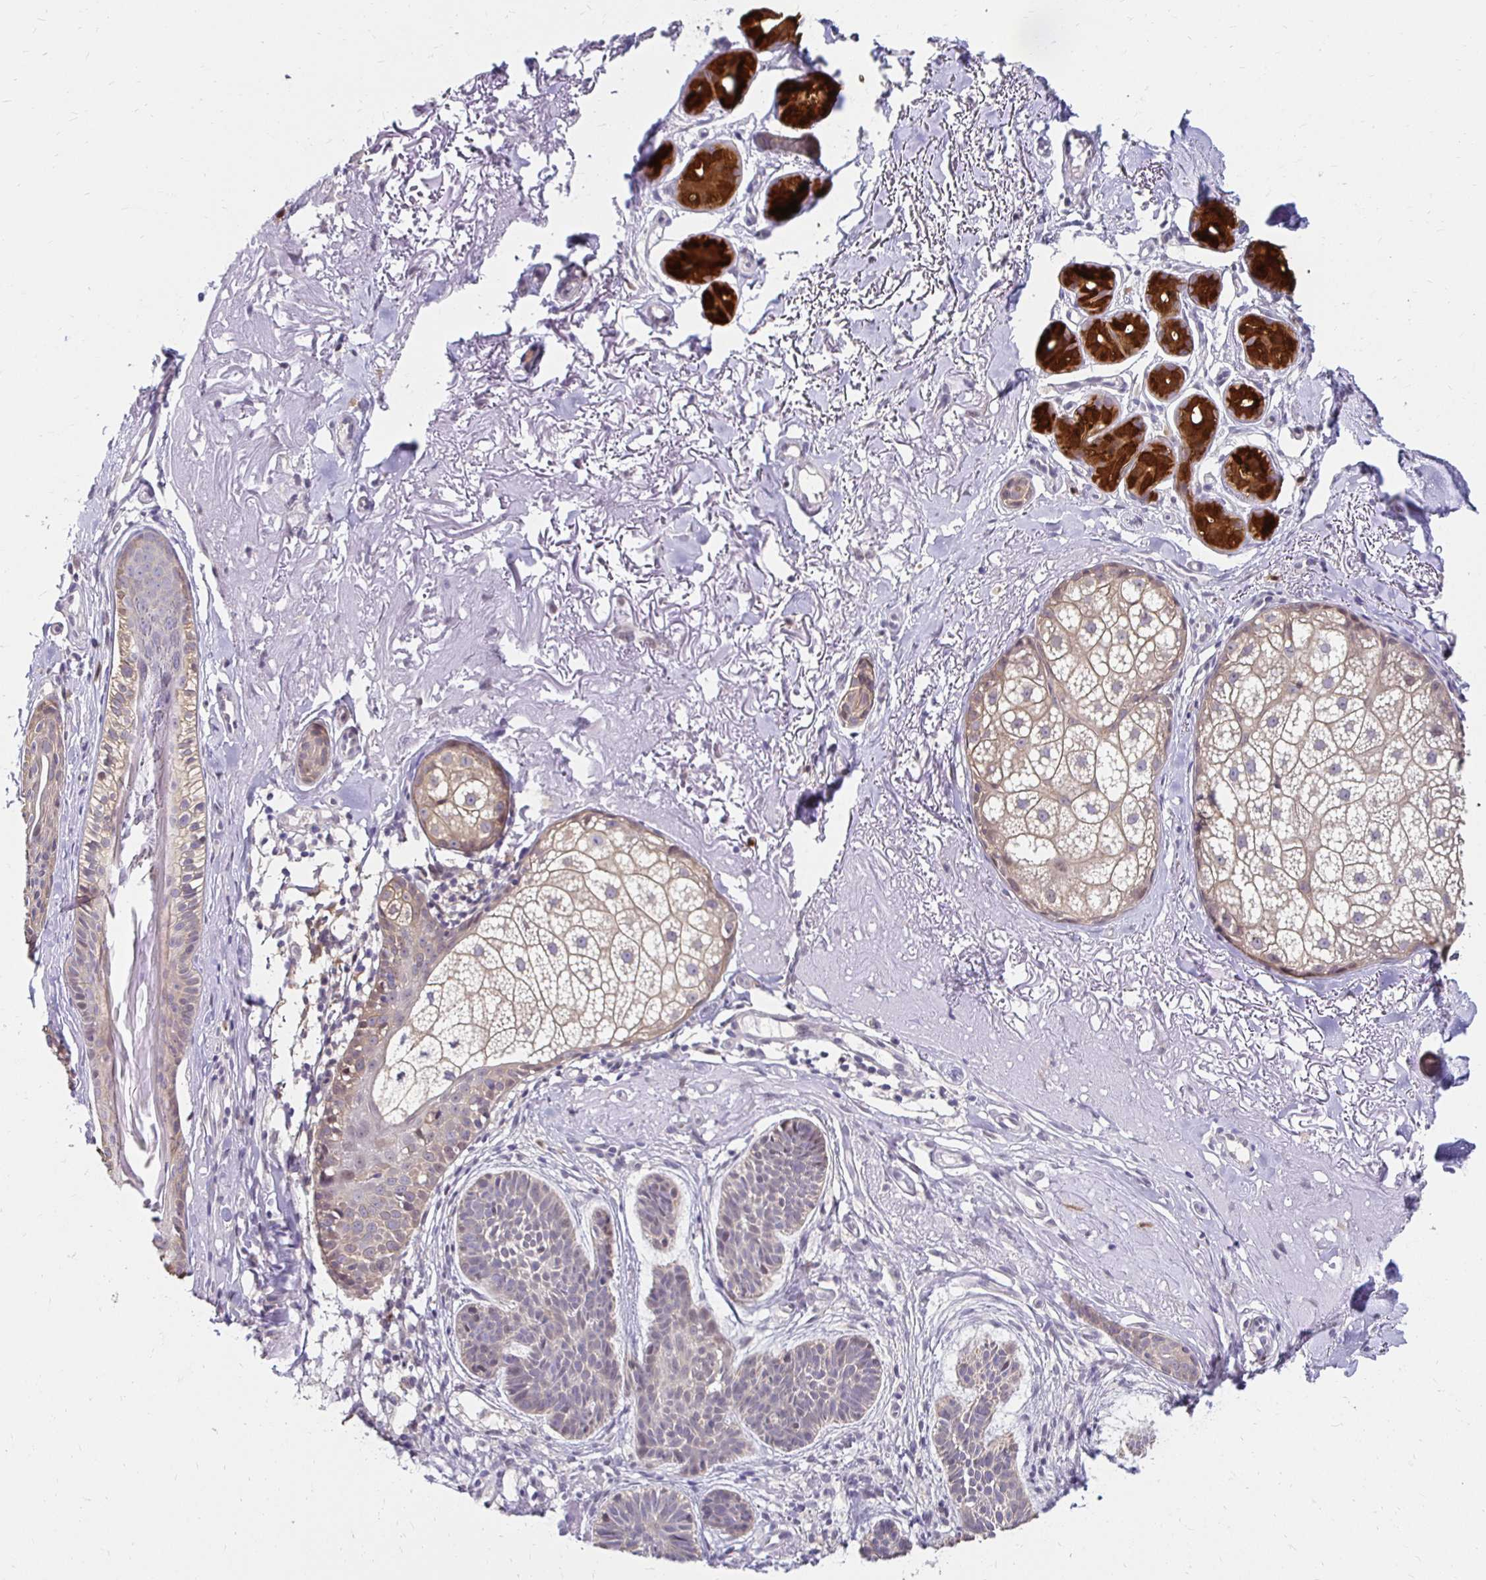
{"staining": {"intensity": "moderate", "quantity": "<25%", "location": "cytoplasmic/membranous,nuclear"}, "tissue": "skin cancer", "cell_type": "Tumor cells", "image_type": "cancer", "snomed": [{"axis": "morphology", "description": "Basal cell carcinoma"}, {"axis": "topography", "description": "Skin"}], "caption": "The micrograph shows staining of skin basal cell carcinoma, revealing moderate cytoplasmic/membranous and nuclear protein positivity (brown color) within tumor cells.", "gene": "PADI2", "patient": {"sex": "male", "age": 78}}